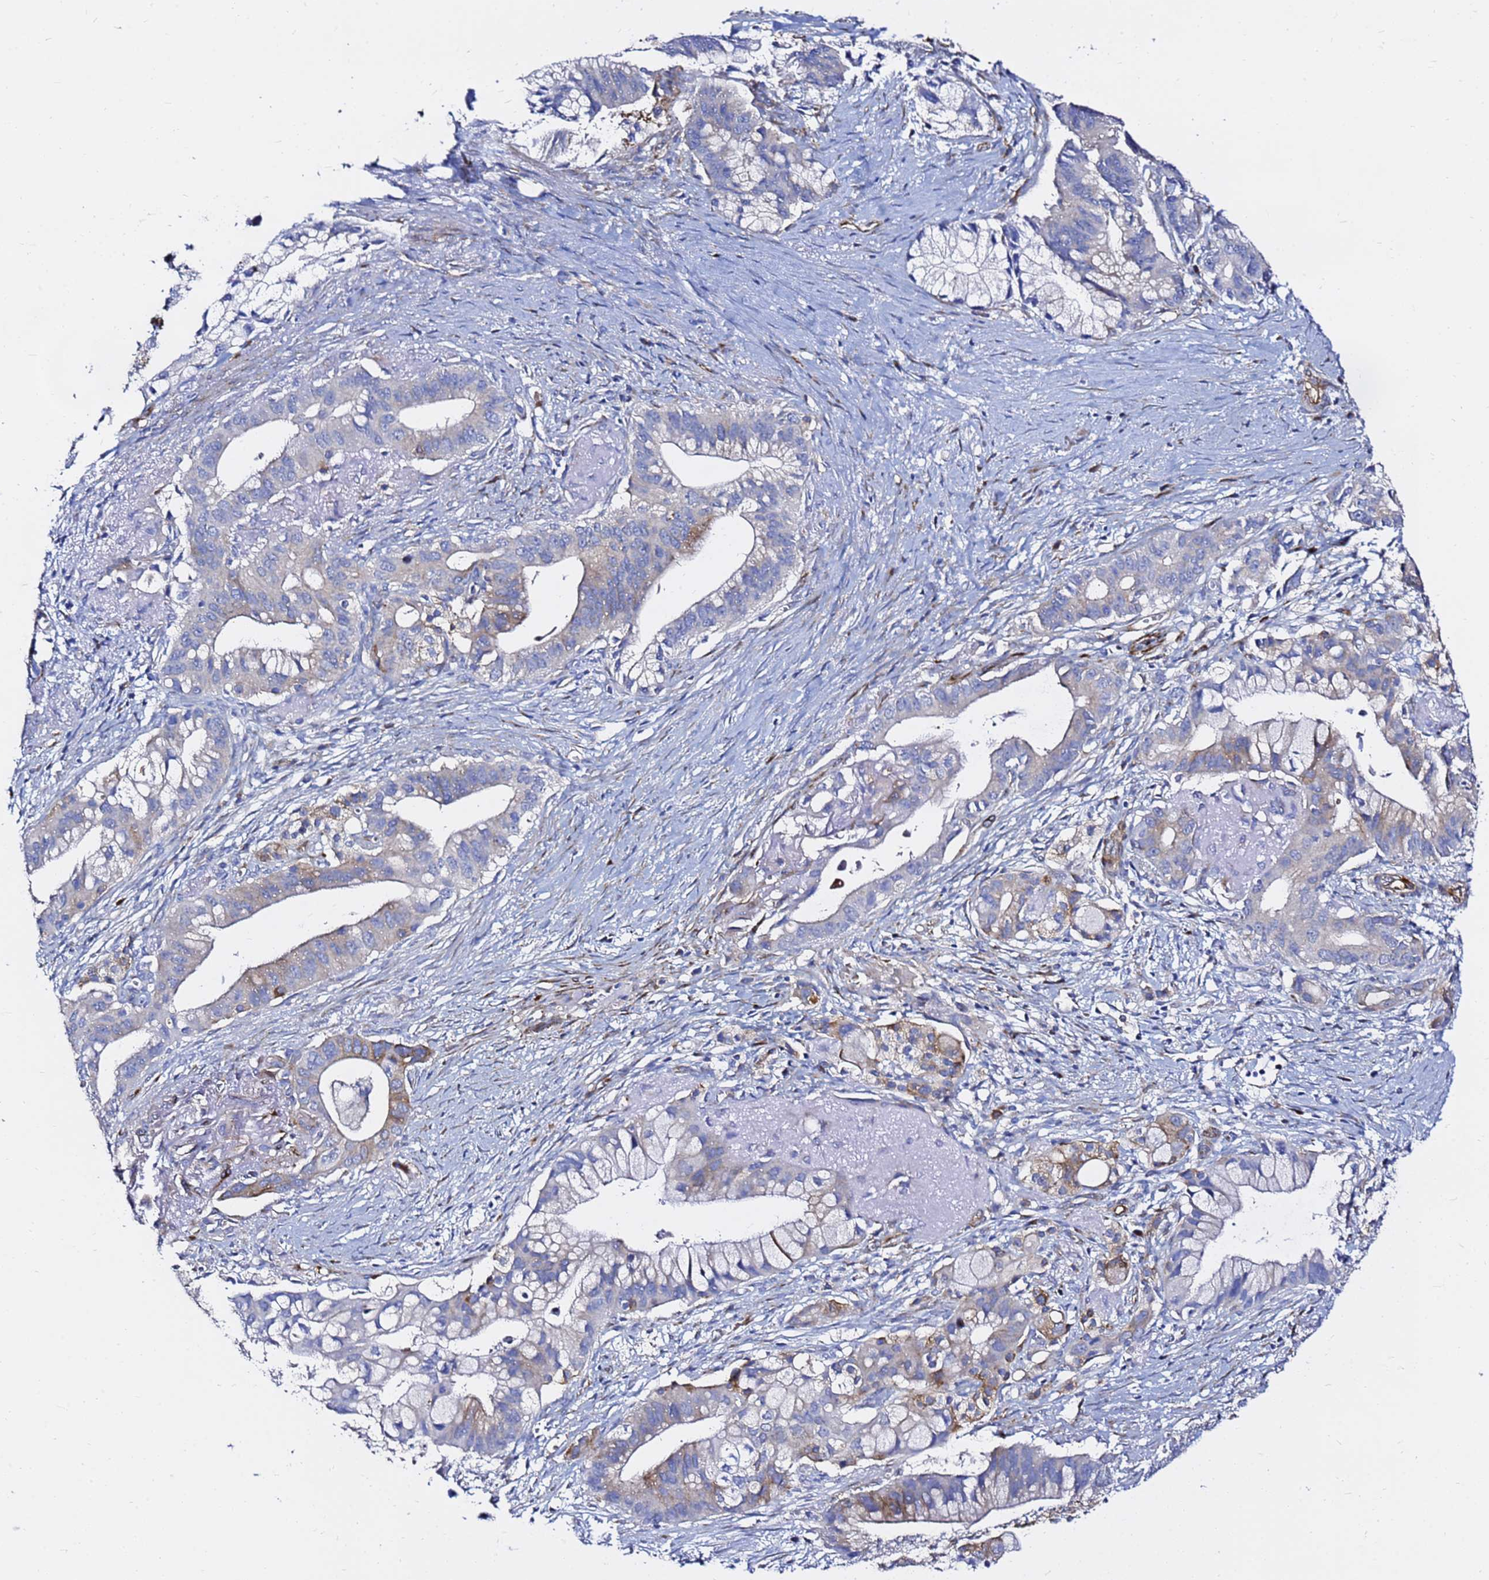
{"staining": {"intensity": "weak", "quantity": "<25%", "location": "cytoplasmic/membranous"}, "tissue": "pancreatic cancer", "cell_type": "Tumor cells", "image_type": "cancer", "snomed": [{"axis": "morphology", "description": "Adenocarcinoma, NOS"}, {"axis": "topography", "description": "Pancreas"}], "caption": "Tumor cells are negative for brown protein staining in pancreatic cancer.", "gene": "TUBA8", "patient": {"sex": "male", "age": 68}}